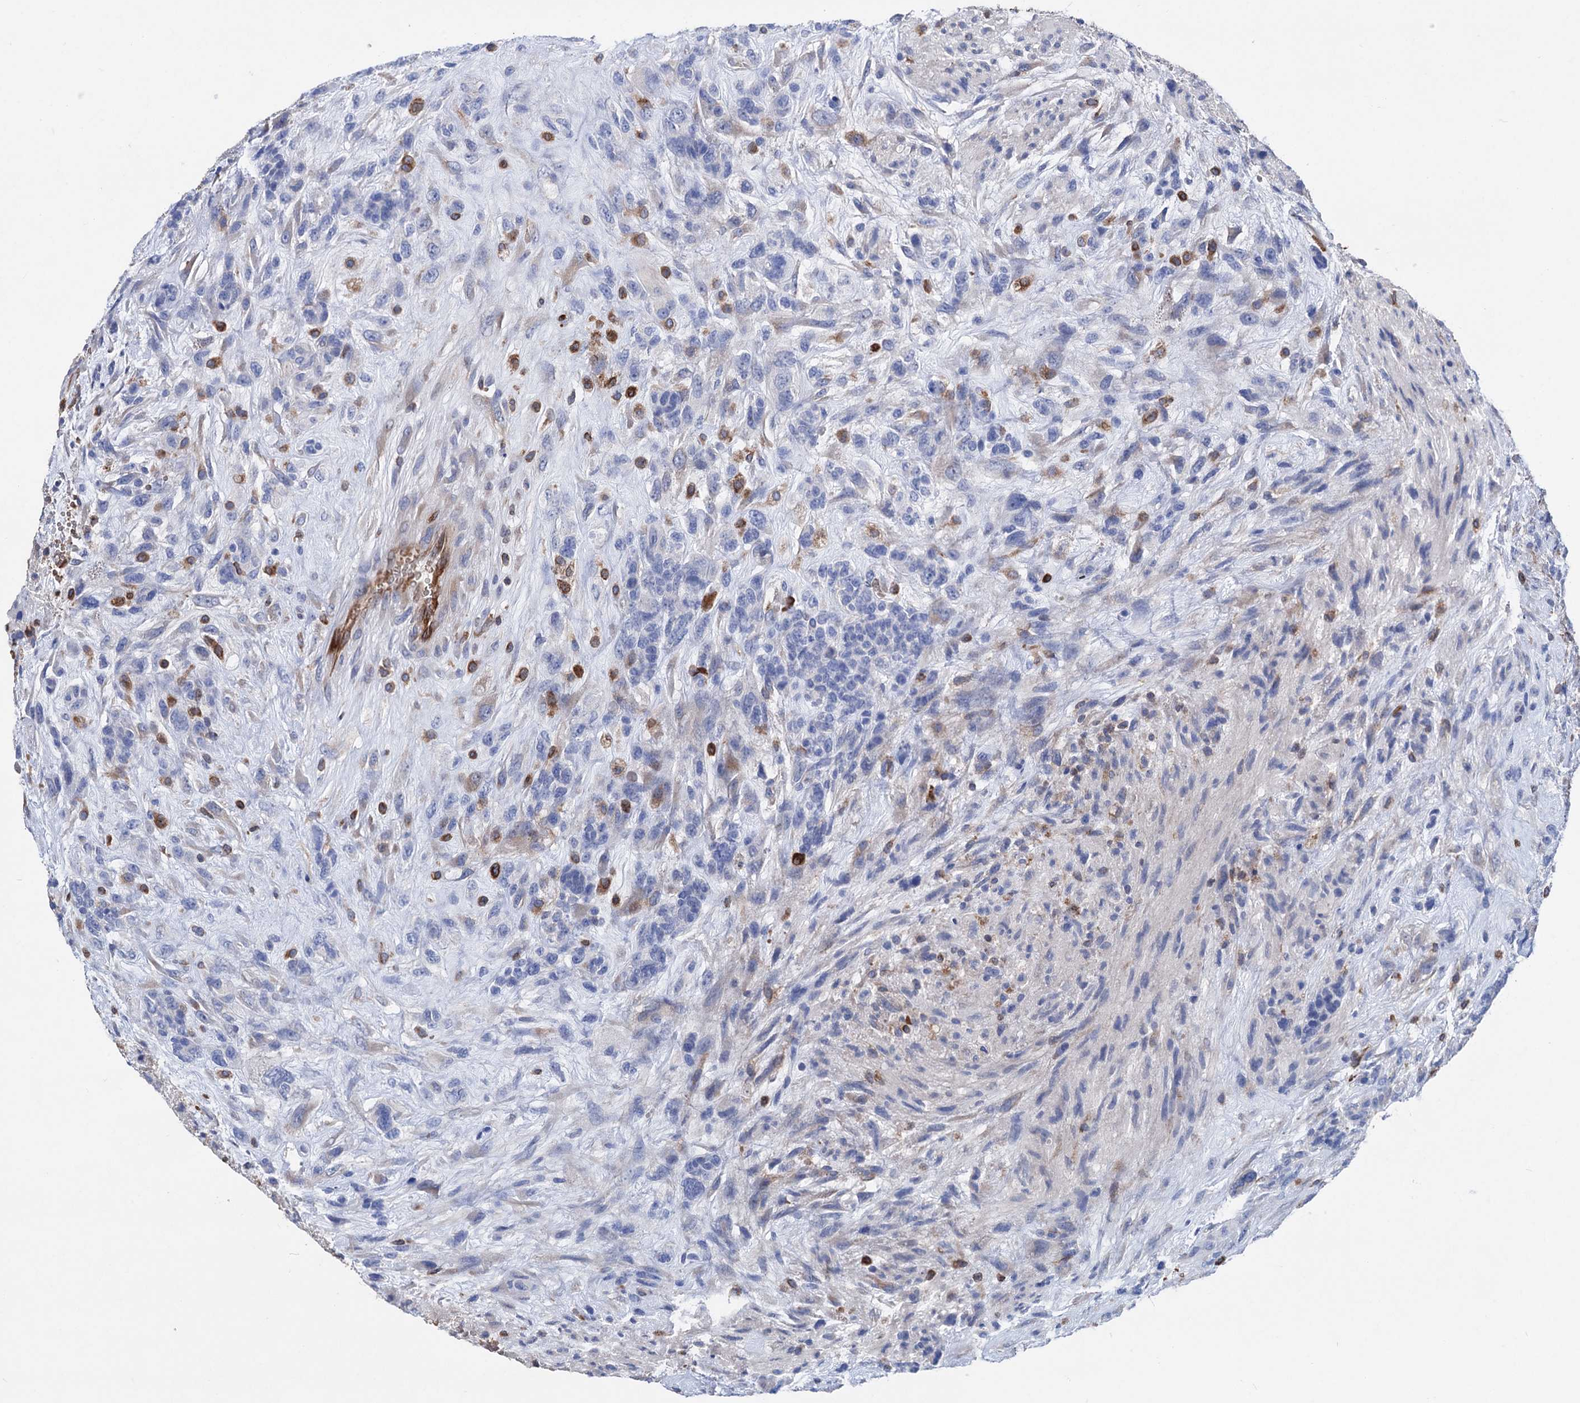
{"staining": {"intensity": "negative", "quantity": "none", "location": "none"}, "tissue": "glioma", "cell_type": "Tumor cells", "image_type": "cancer", "snomed": [{"axis": "morphology", "description": "Glioma, malignant, High grade"}, {"axis": "topography", "description": "Brain"}], "caption": "High-grade glioma (malignant) was stained to show a protein in brown. There is no significant positivity in tumor cells.", "gene": "STING1", "patient": {"sex": "male", "age": 61}}